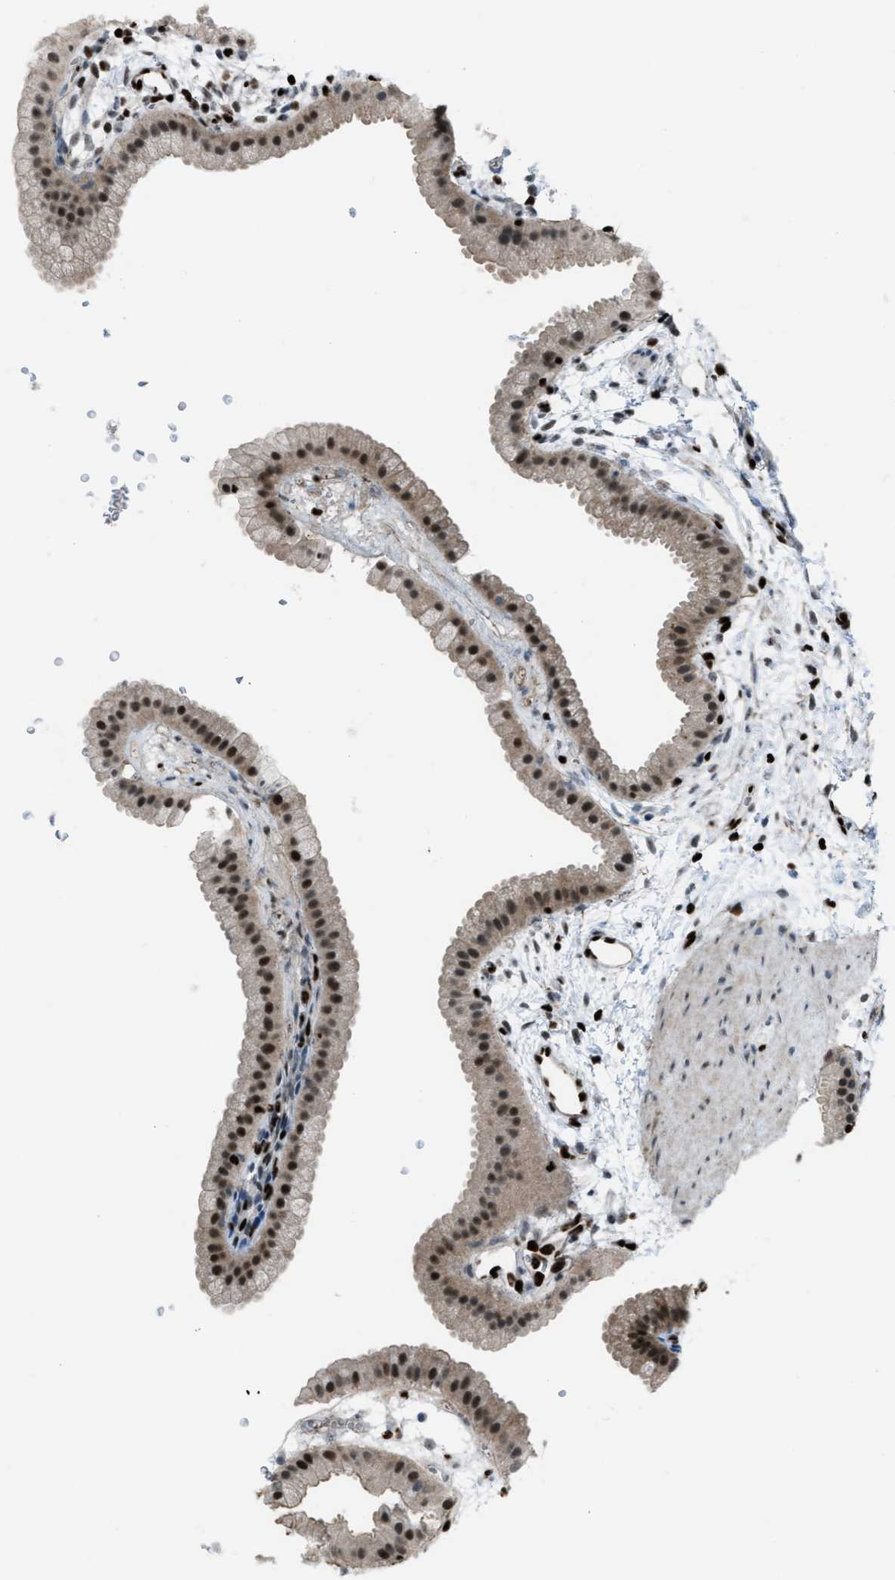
{"staining": {"intensity": "strong", "quantity": ">75%", "location": "nuclear"}, "tissue": "gallbladder", "cell_type": "Glandular cells", "image_type": "normal", "snomed": [{"axis": "morphology", "description": "Normal tissue, NOS"}, {"axis": "topography", "description": "Gallbladder"}], "caption": "The immunohistochemical stain labels strong nuclear expression in glandular cells of unremarkable gallbladder.", "gene": "SLFN5", "patient": {"sex": "female", "age": 64}}